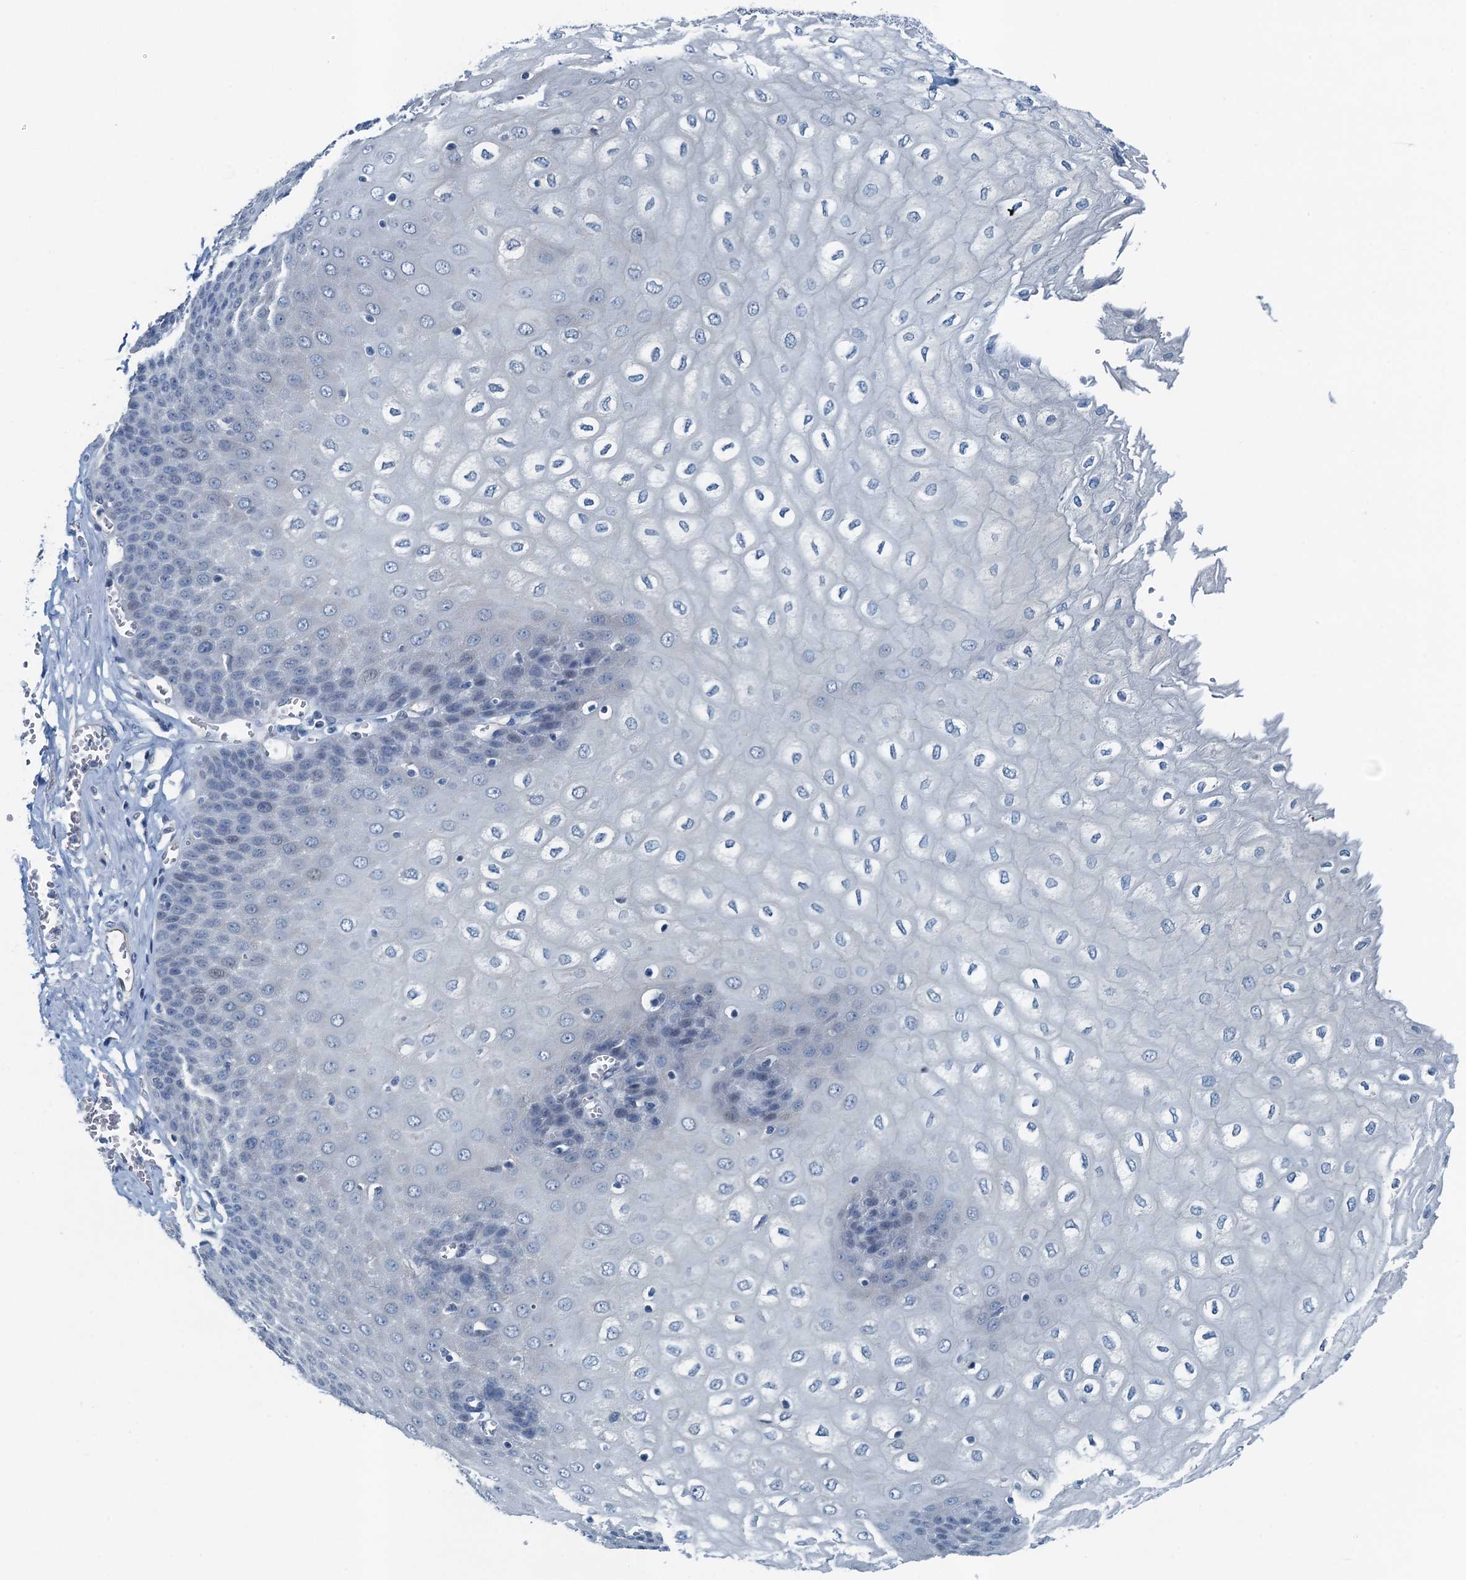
{"staining": {"intensity": "negative", "quantity": "none", "location": "none"}, "tissue": "esophagus", "cell_type": "Squamous epithelial cells", "image_type": "normal", "snomed": [{"axis": "morphology", "description": "Normal tissue, NOS"}, {"axis": "topography", "description": "Esophagus"}], "caption": "Immunohistochemical staining of benign human esophagus exhibits no significant expression in squamous epithelial cells.", "gene": "GFOD2", "patient": {"sex": "male", "age": 60}}